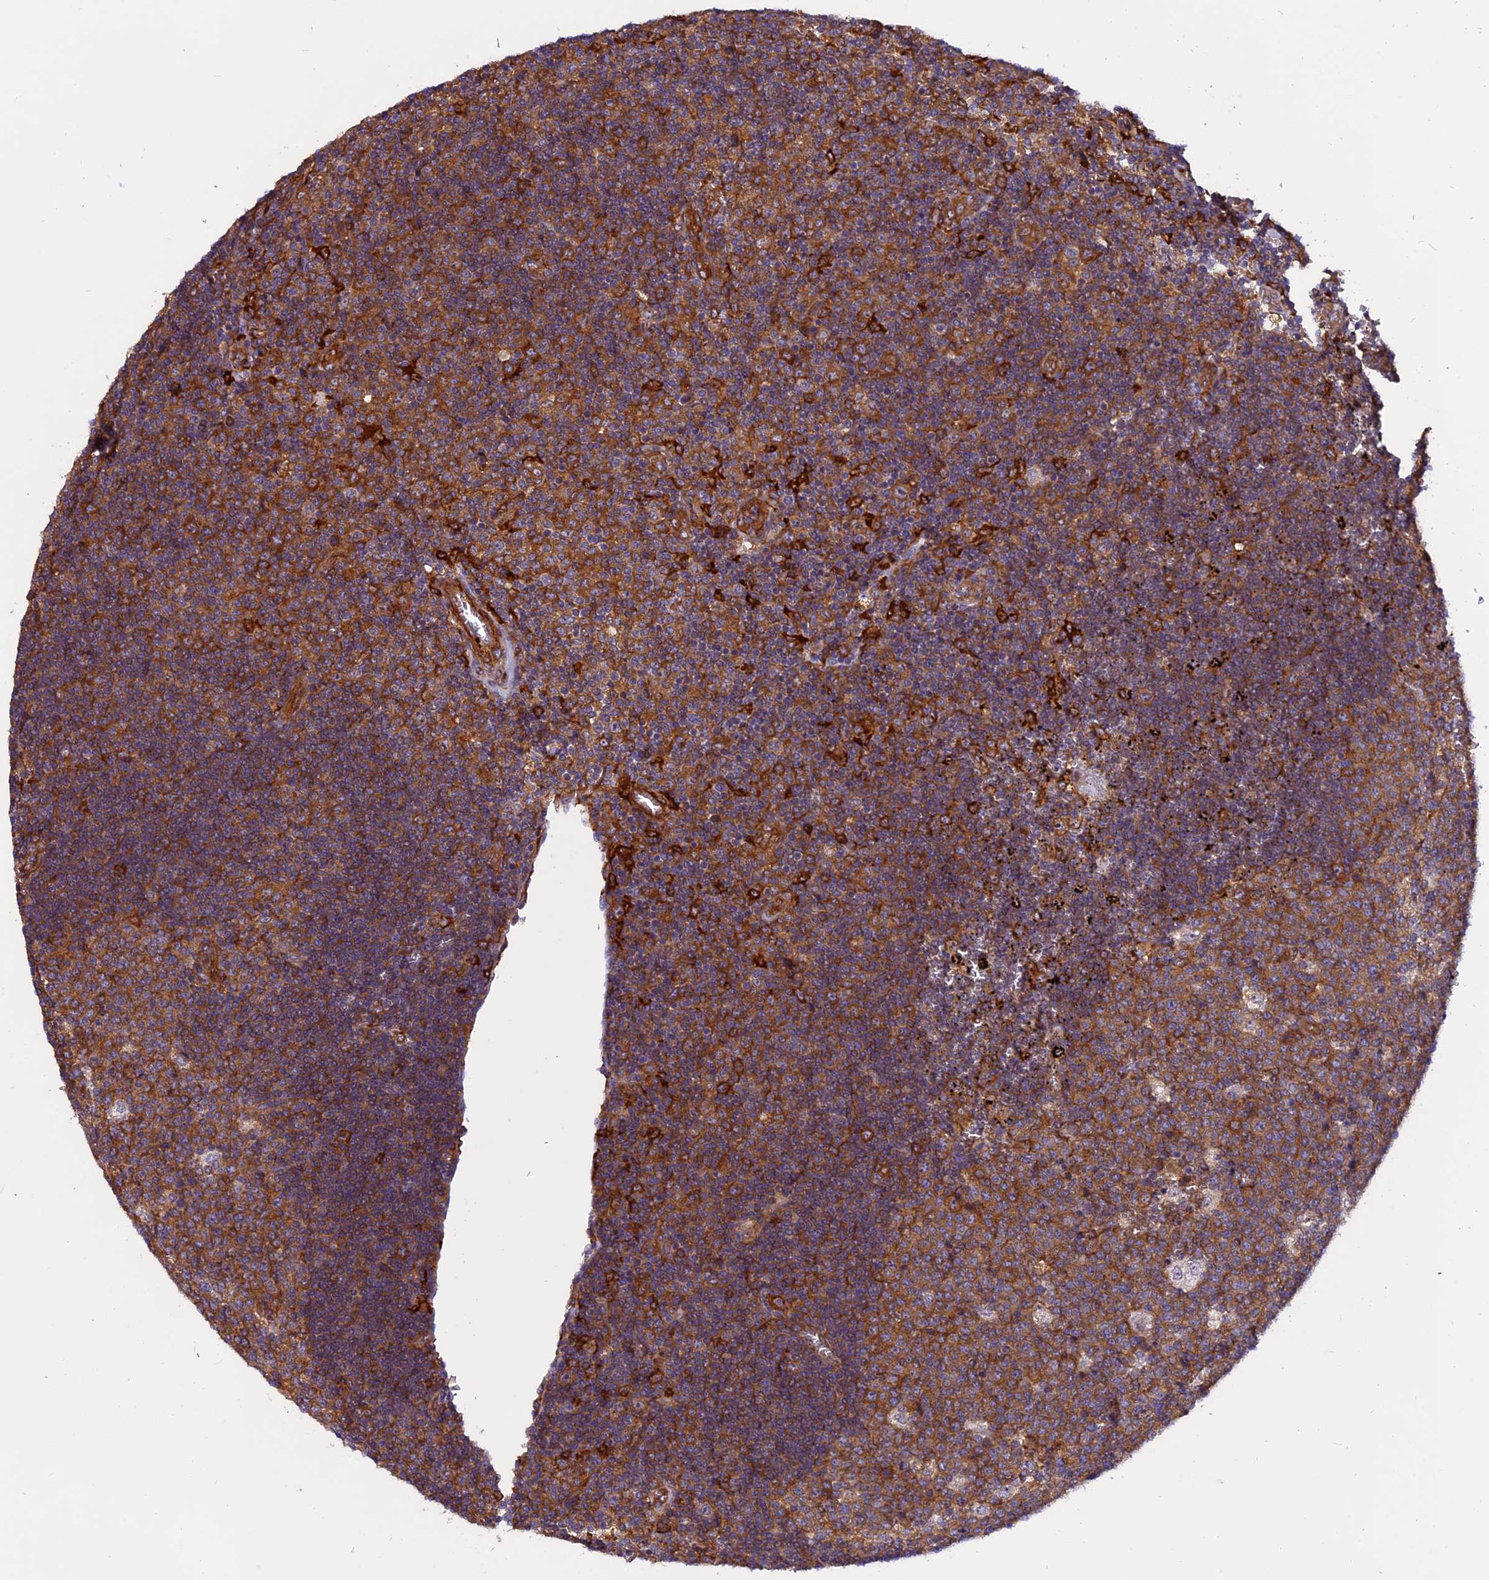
{"staining": {"intensity": "moderate", "quantity": ">75%", "location": "cytoplasmic/membranous"}, "tissue": "lymph node", "cell_type": "Germinal center cells", "image_type": "normal", "snomed": [{"axis": "morphology", "description": "Normal tissue, NOS"}, {"axis": "topography", "description": "Lymph node"}, {"axis": "topography", "description": "Salivary gland"}], "caption": "A micrograph of lymph node stained for a protein demonstrates moderate cytoplasmic/membranous brown staining in germinal center cells.", "gene": "EHBP1L1", "patient": {"sex": "male", "age": 8}}